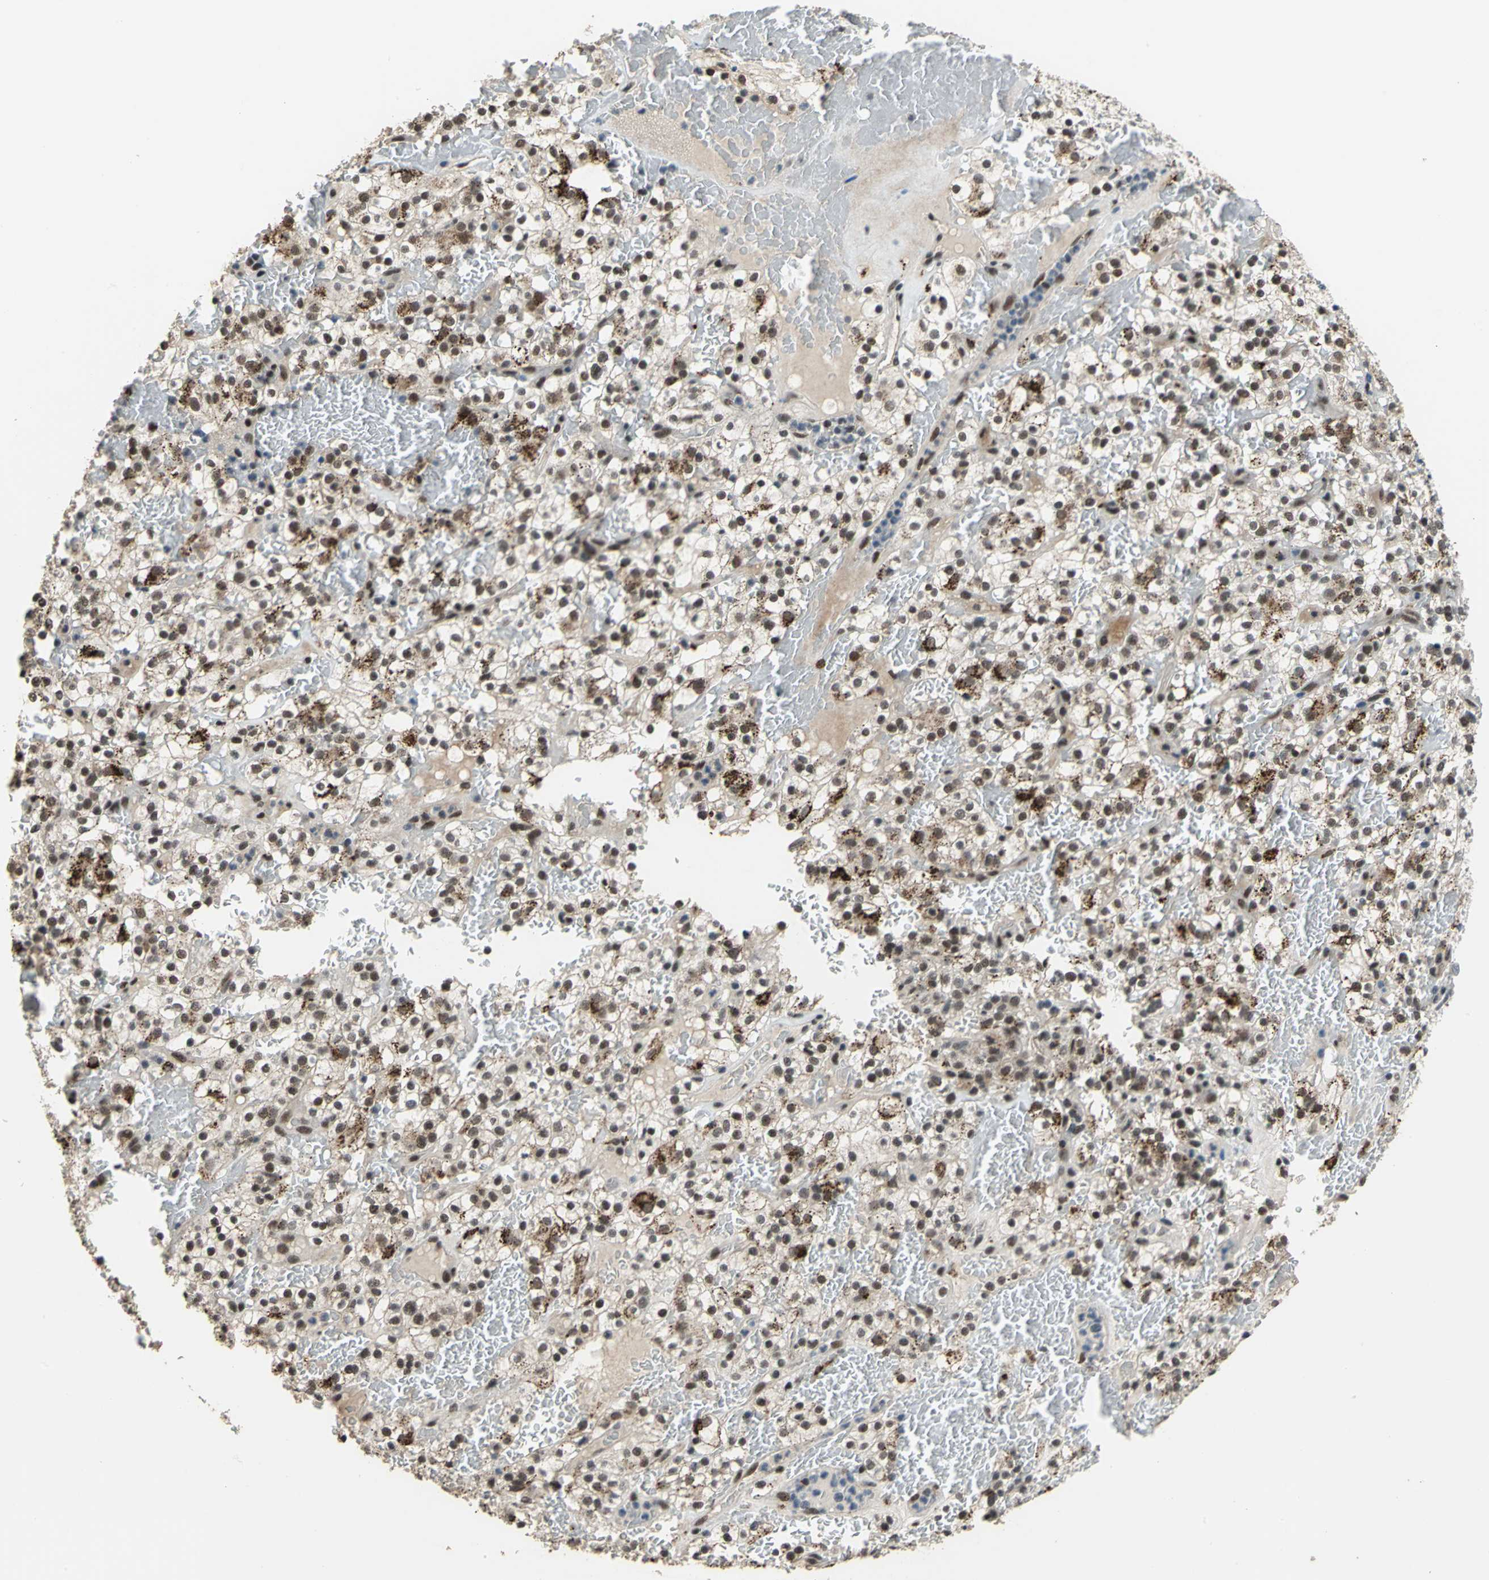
{"staining": {"intensity": "moderate", "quantity": ">75%", "location": "cytoplasmic/membranous,nuclear"}, "tissue": "renal cancer", "cell_type": "Tumor cells", "image_type": "cancer", "snomed": [{"axis": "morphology", "description": "Normal tissue, NOS"}, {"axis": "morphology", "description": "Adenocarcinoma, NOS"}, {"axis": "topography", "description": "Kidney"}], "caption": "About >75% of tumor cells in human renal cancer (adenocarcinoma) show moderate cytoplasmic/membranous and nuclear protein staining as visualized by brown immunohistochemical staining.", "gene": "ELF2", "patient": {"sex": "female", "age": 72}}